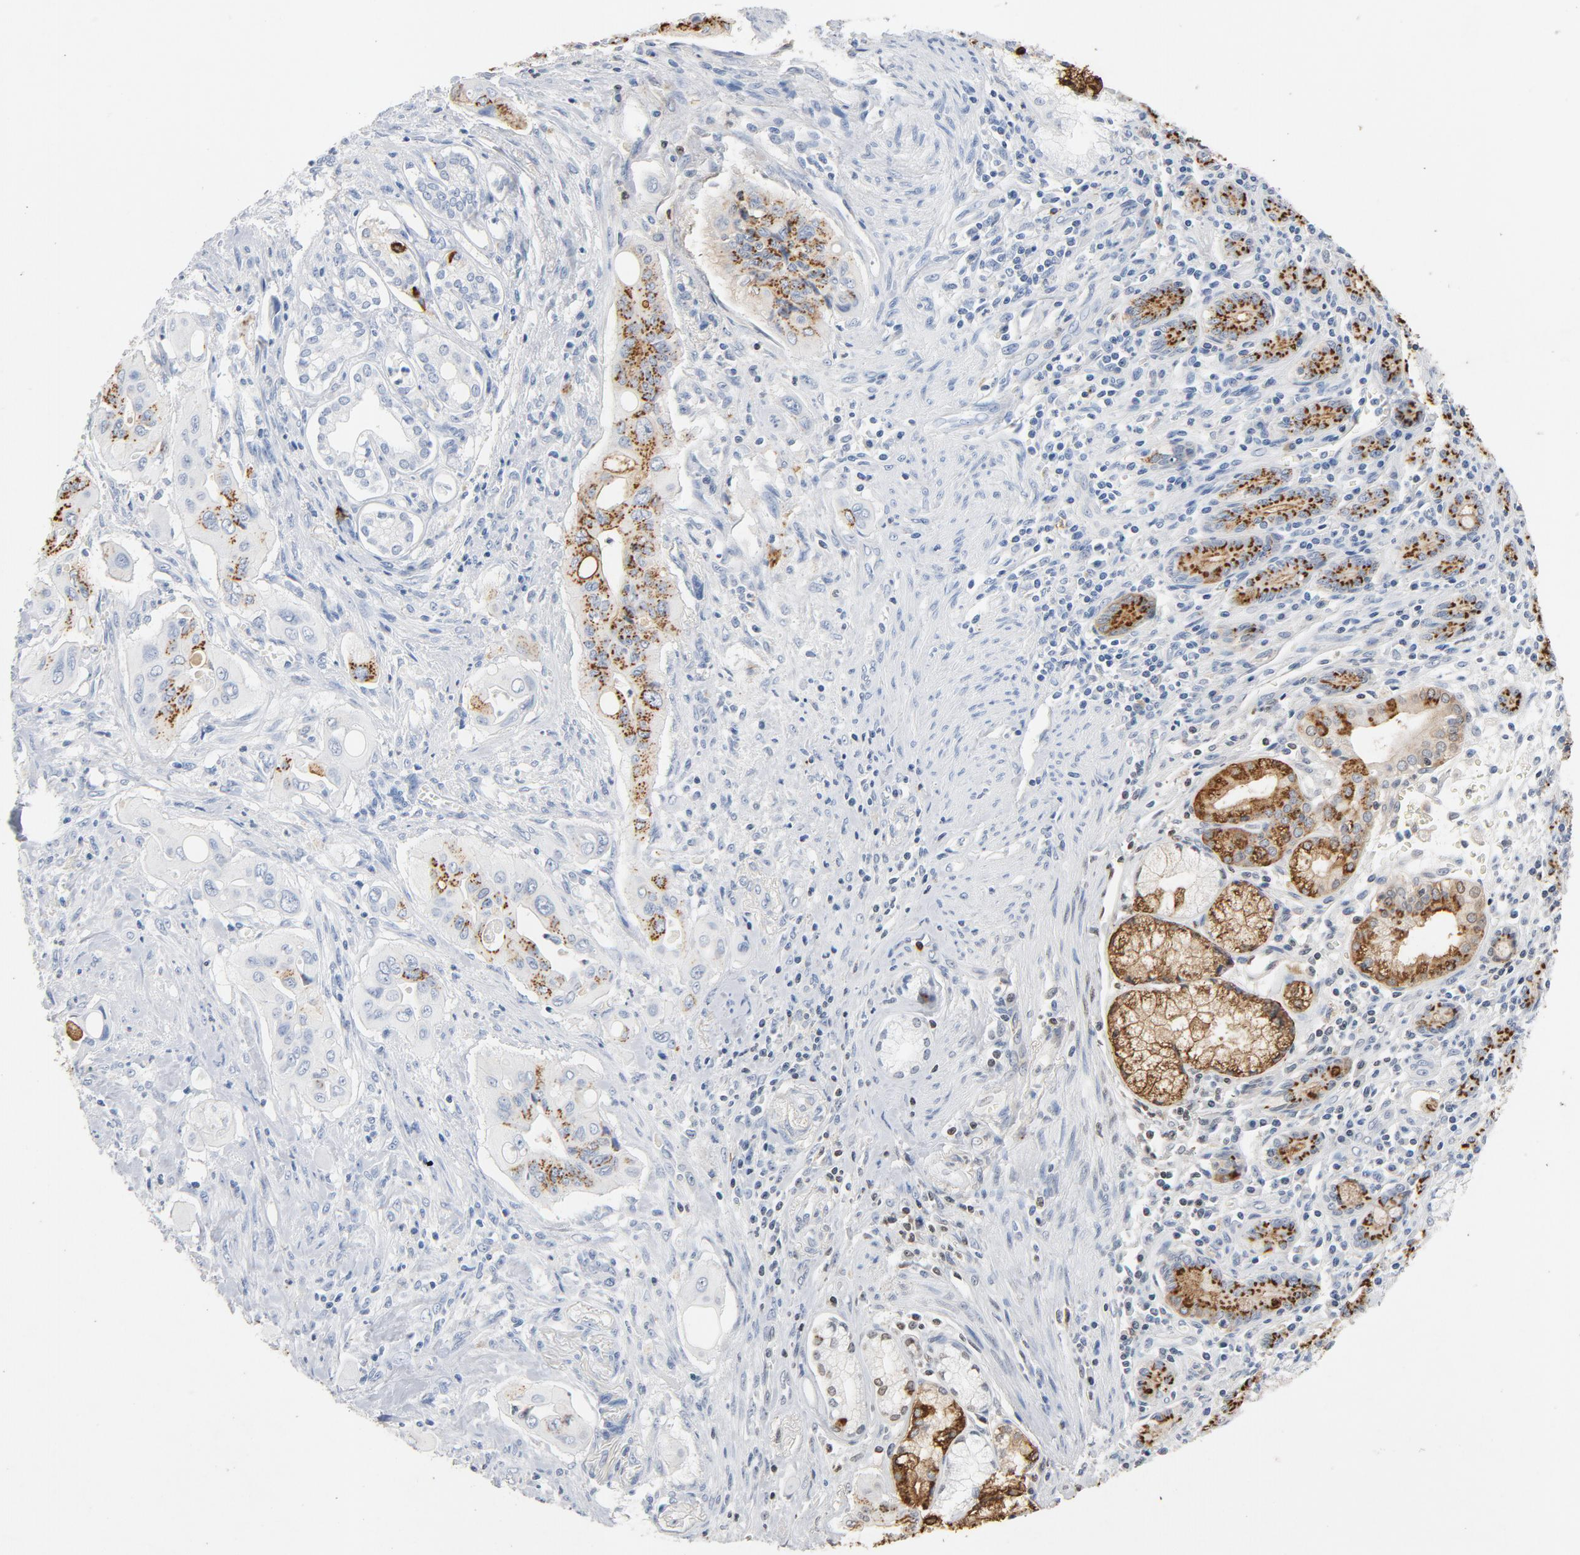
{"staining": {"intensity": "moderate", "quantity": "25%-75%", "location": "cytoplasmic/membranous"}, "tissue": "pancreatic cancer", "cell_type": "Tumor cells", "image_type": "cancer", "snomed": [{"axis": "morphology", "description": "Adenocarcinoma, NOS"}, {"axis": "topography", "description": "Pancreas"}], "caption": "Moderate cytoplasmic/membranous positivity for a protein is identified in about 25%-75% of tumor cells of pancreatic cancer using IHC.", "gene": "PTPRB", "patient": {"sex": "male", "age": 77}}